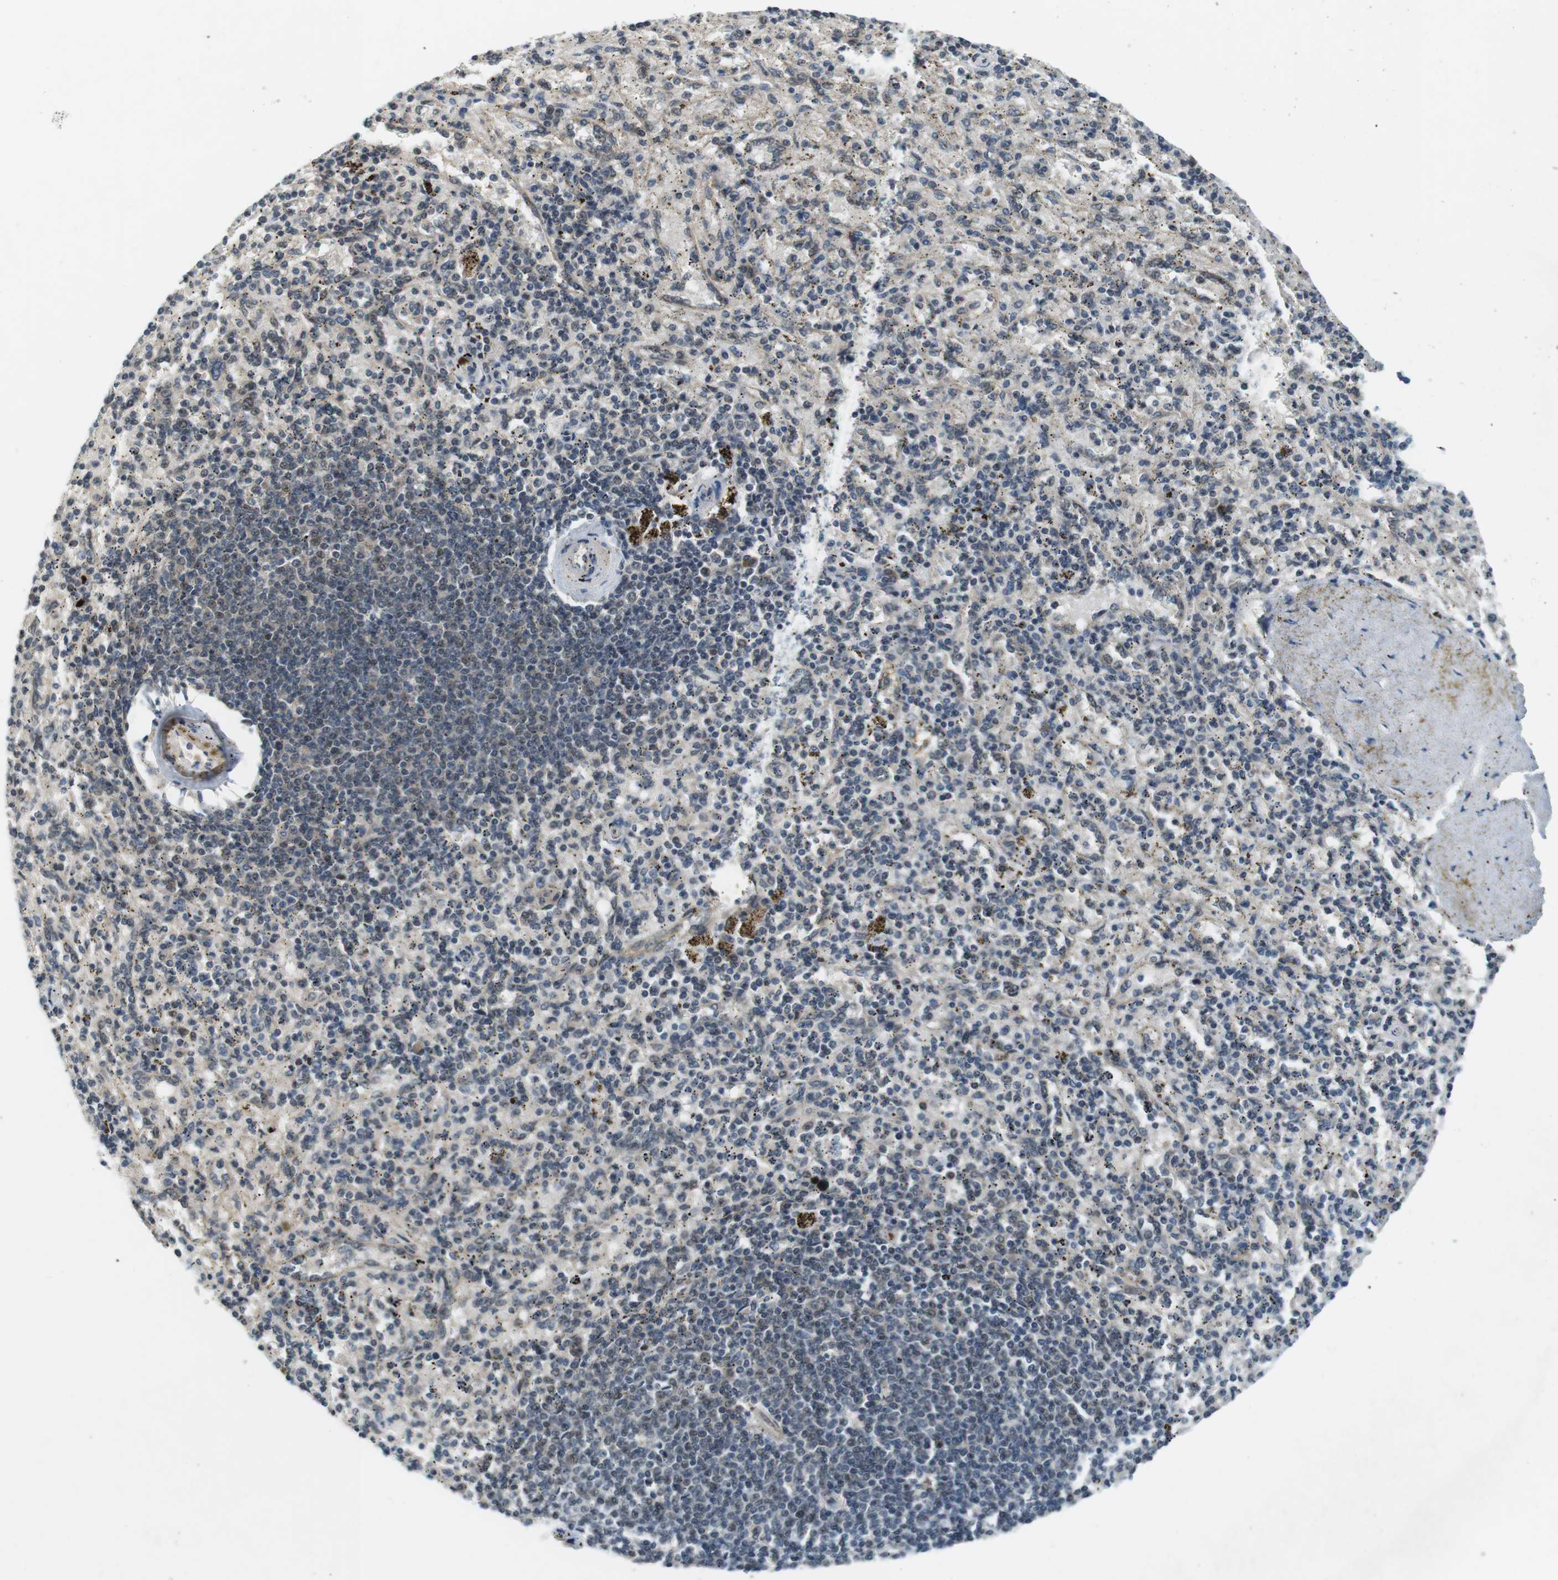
{"staining": {"intensity": "moderate", "quantity": "25%-75%", "location": "nuclear"}, "tissue": "spleen", "cell_type": "Cells in red pulp", "image_type": "normal", "snomed": [{"axis": "morphology", "description": "Normal tissue, NOS"}, {"axis": "topography", "description": "Spleen"}], "caption": "Immunohistochemical staining of unremarkable human spleen shows medium levels of moderate nuclear expression in approximately 25%-75% of cells in red pulp.", "gene": "MAPKAPK5", "patient": {"sex": "female", "age": 43}}